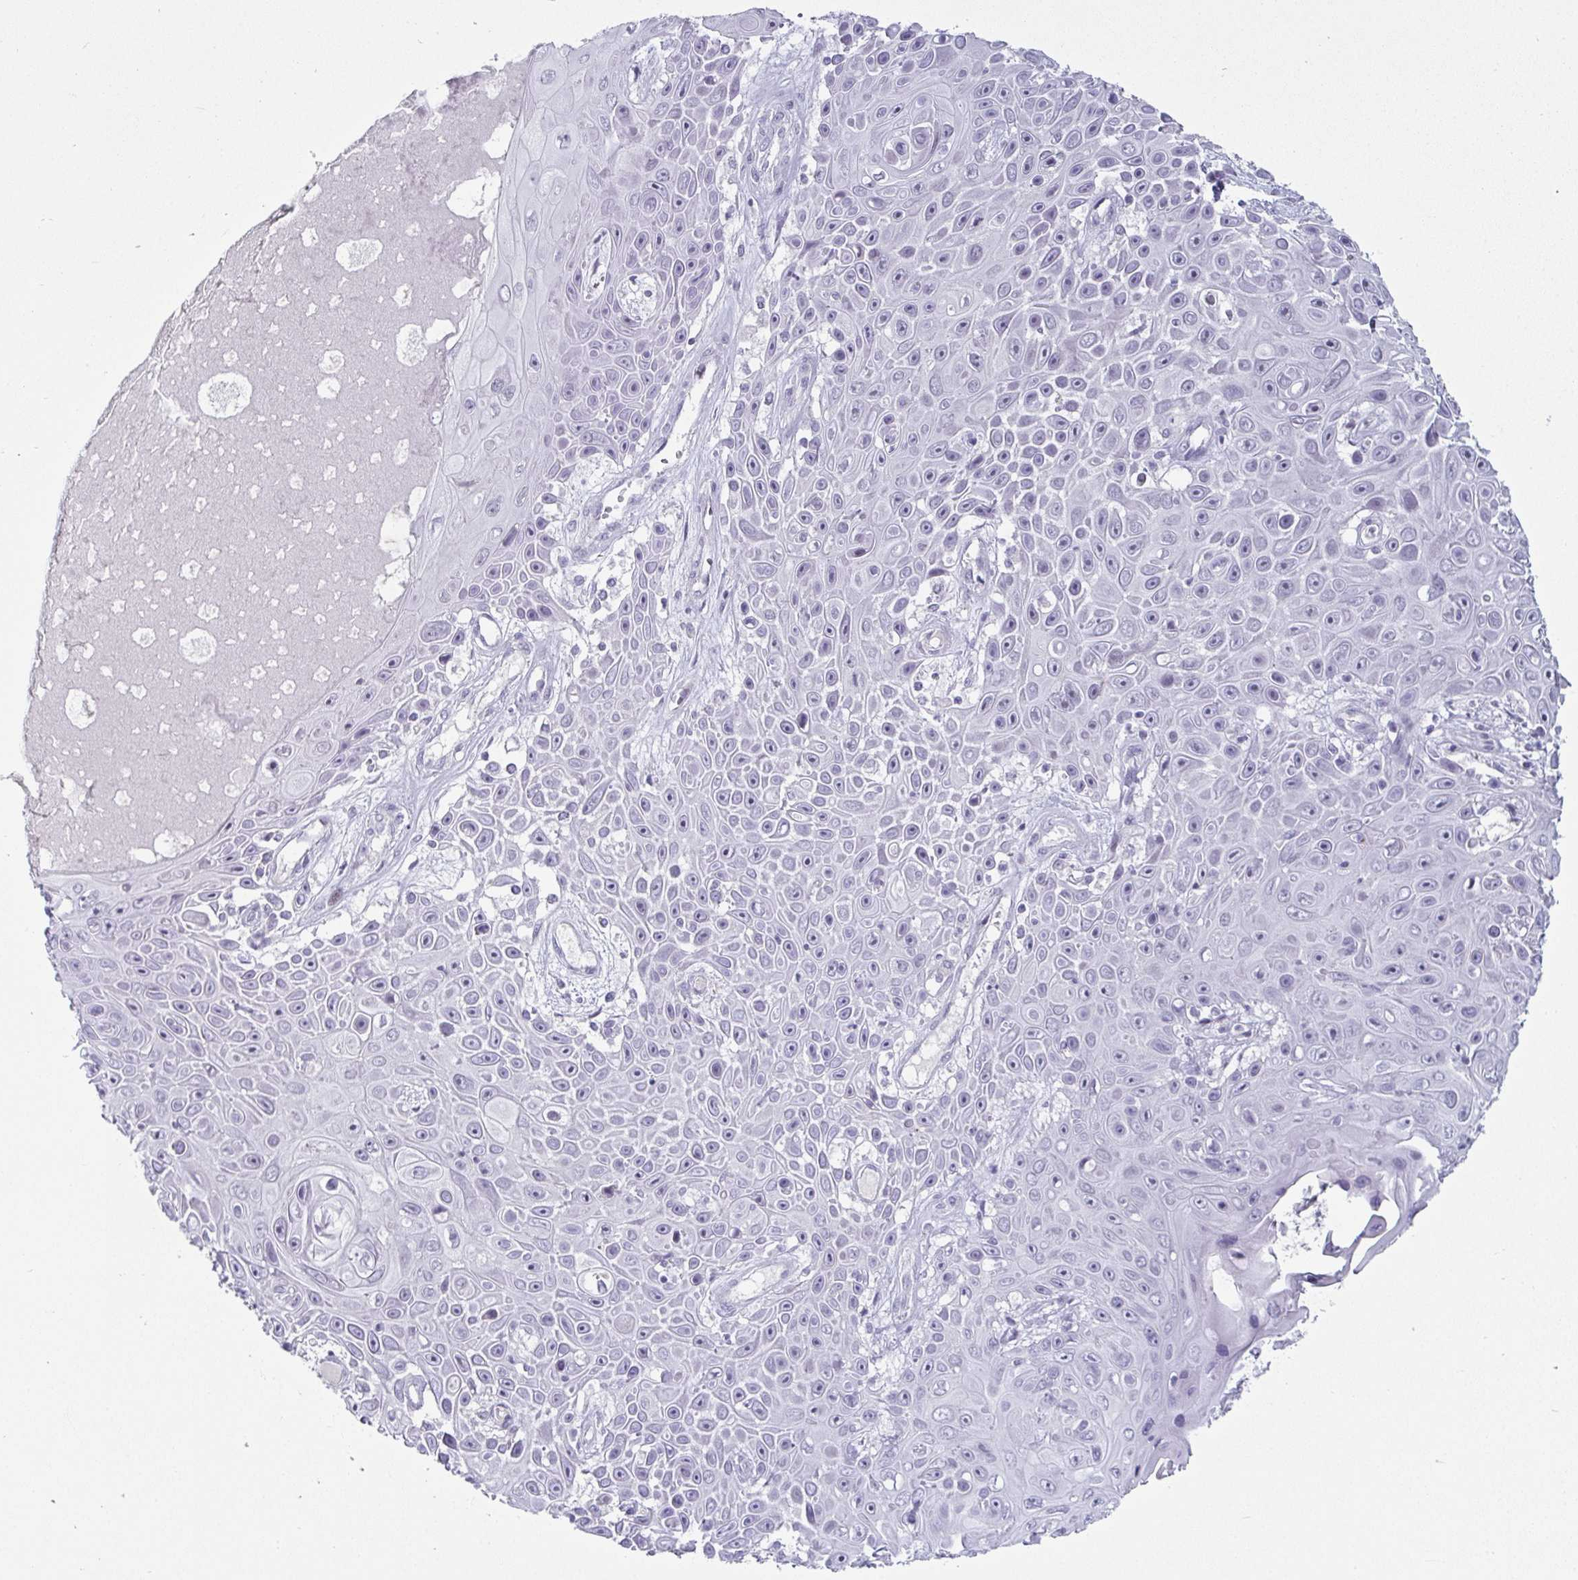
{"staining": {"intensity": "negative", "quantity": "none", "location": "none"}, "tissue": "skin cancer", "cell_type": "Tumor cells", "image_type": "cancer", "snomed": [{"axis": "morphology", "description": "Squamous cell carcinoma, NOS"}, {"axis": "topography", "description": "Skin"}], "caption": "Tumor cells are negative for brown protein staining in skin cancer.", "gene": "VSIG10L", "patient": {"sex": "male", "age": 82}}